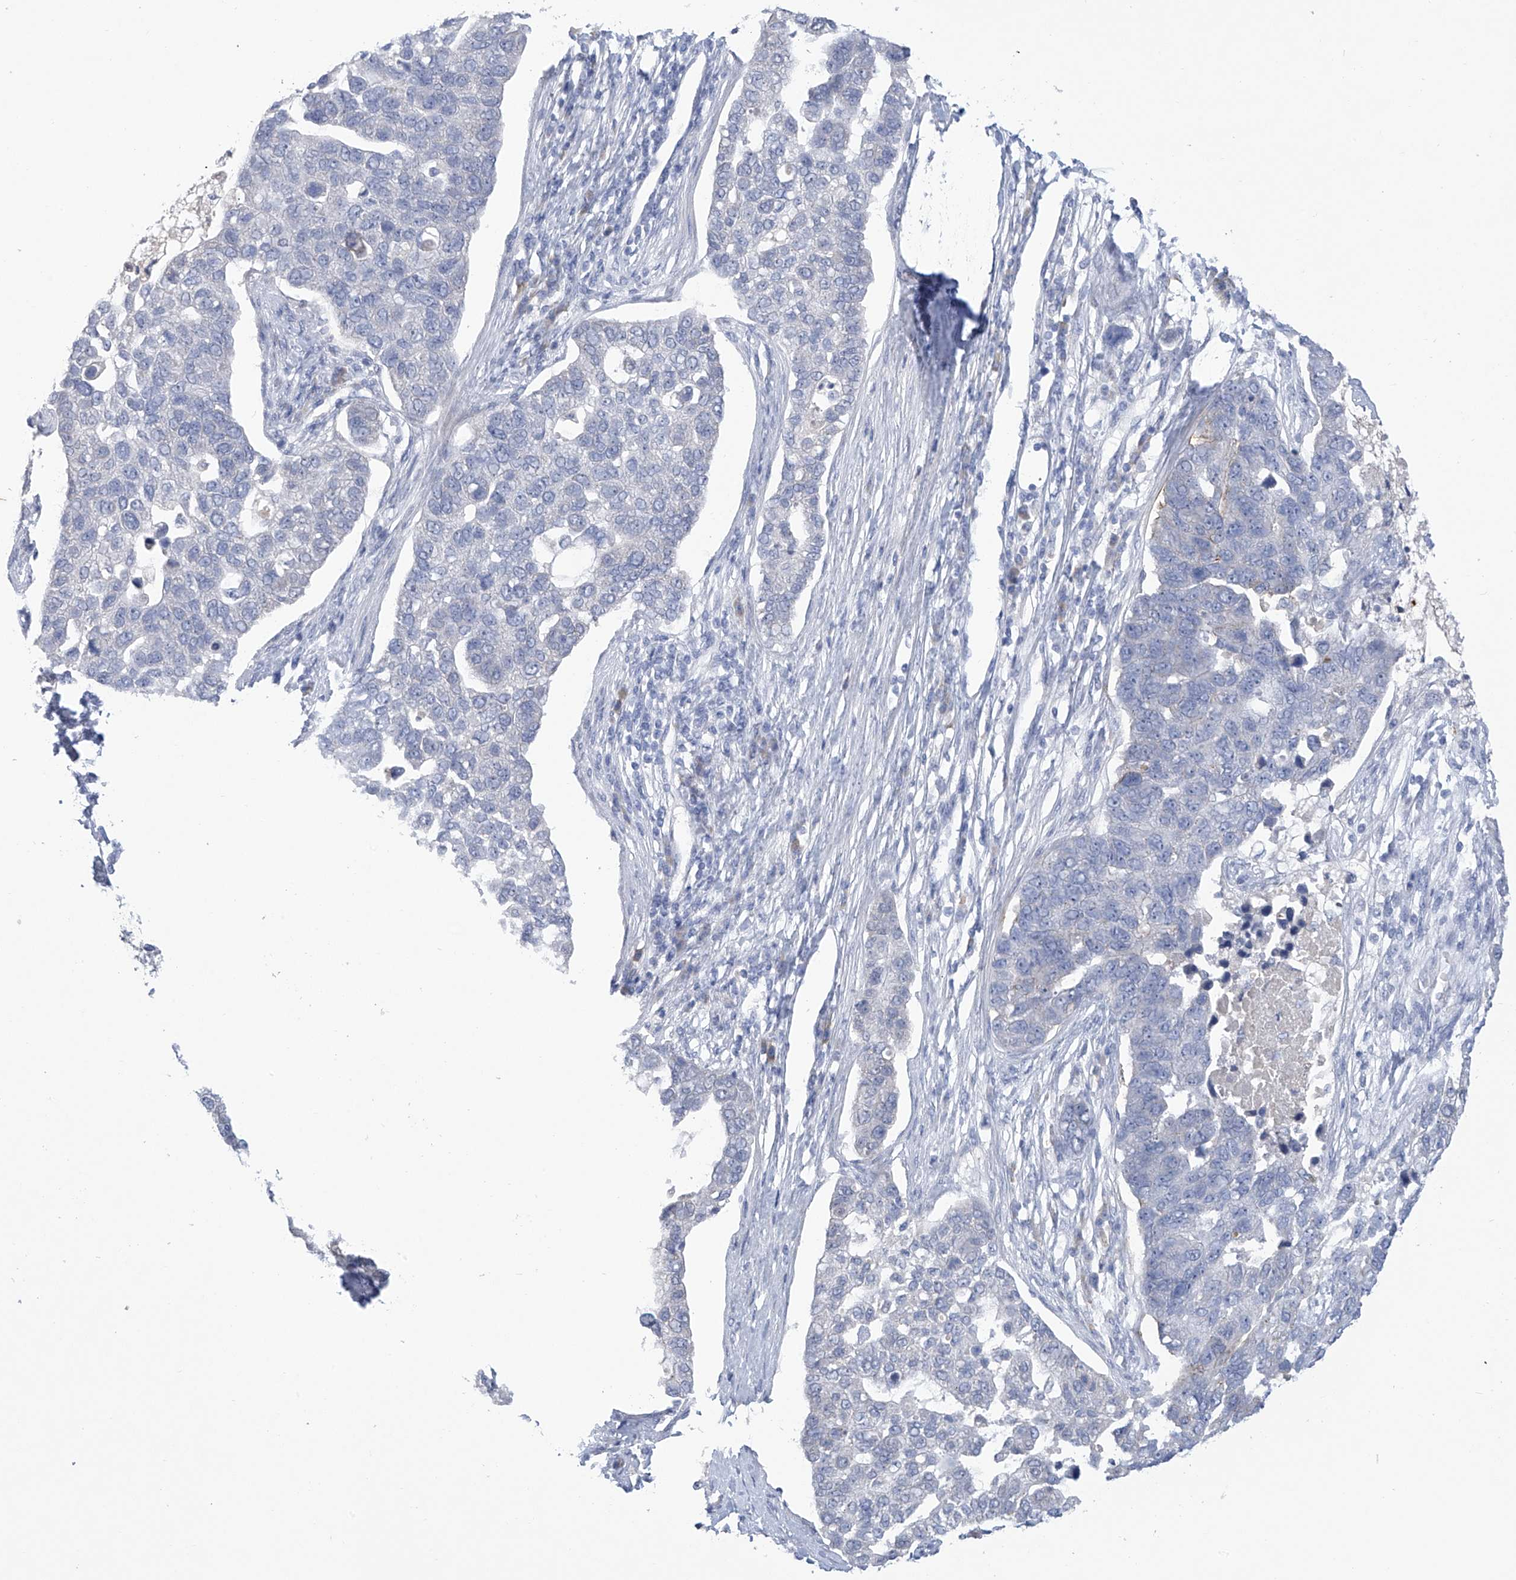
{"staining": {"intensity": "negative", "quantity": "none", "location": "none"}, "tissue": "pancreatic cancer", "cell_type": "Tumor cells", "image_type": "cancer", "snomed": [{"axis": "morphology", "description": "Adenocarcinoma, NOS"}, {"axis": "topography", "description": "Pancreas"}], "caption": "High power microscopy micrograph of an immunohistochemistry (IHC) photomicrograph of pancreatic cancer (adenocarcinoma), revealing no significant positivity in tumor cells.", "gene": "SLCO4A1", "patient": {"sex": "female", "age": 61}}